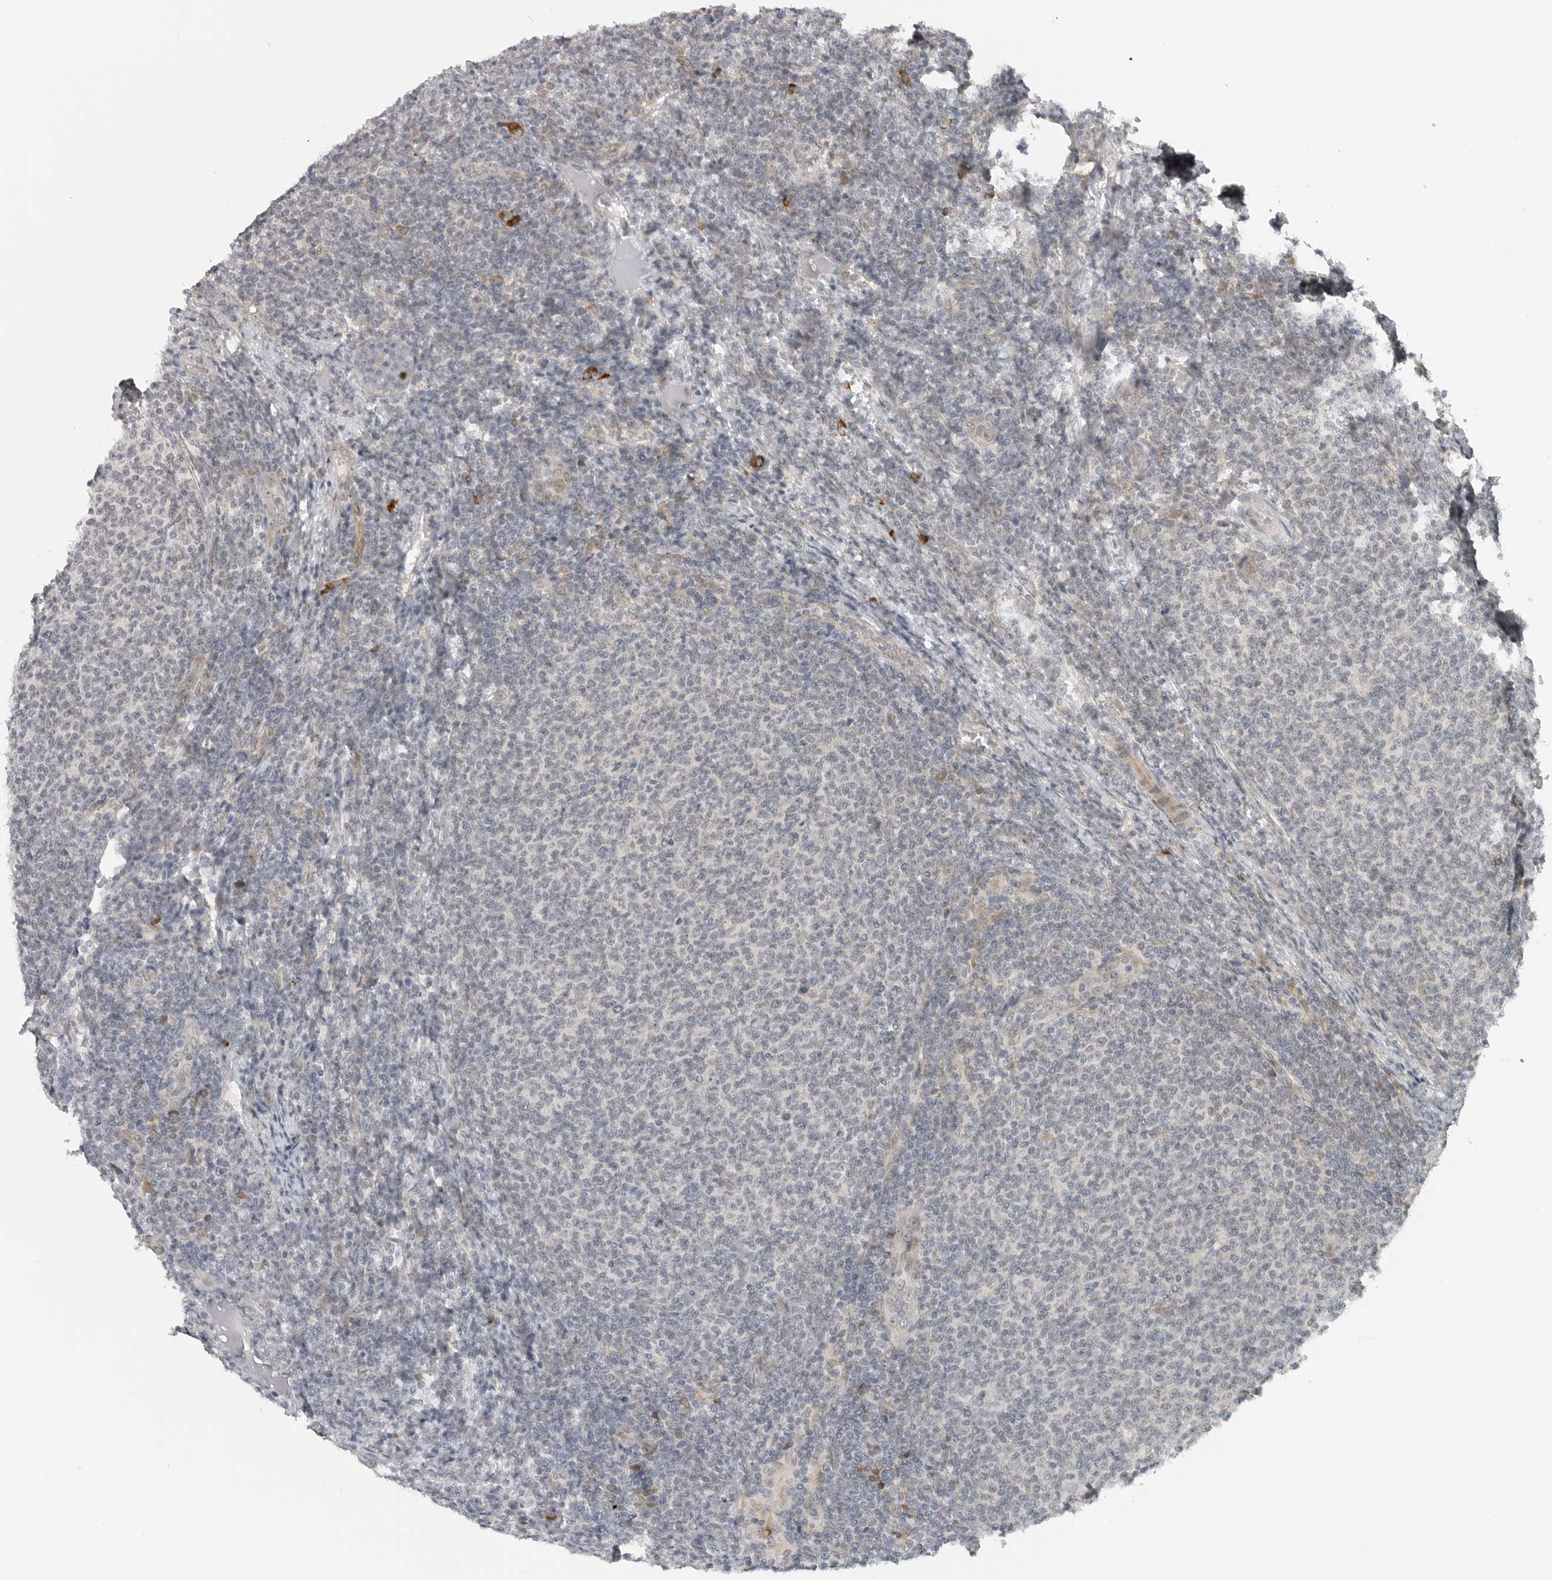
{"staining": {"intensity": "negative", "quantity": "none", "location": "none"}, "tissue": "lymphoma", "cell_type": "Tumor cells", "image_type": "cancer", "snomed": [{"axis": "morphology", "description": "Malignant lymphoma, non-Hodgkin's type, Low grade"}, {"axis": "topography", "description": "Lymph node"}], "caption": "Tumor cells are negative for brown protein staining in low-grade malignant lymphoma, non-Hodgkin's type.", "gene": "CEP295NL", "patient": {"sex": "male", "age": 66}}